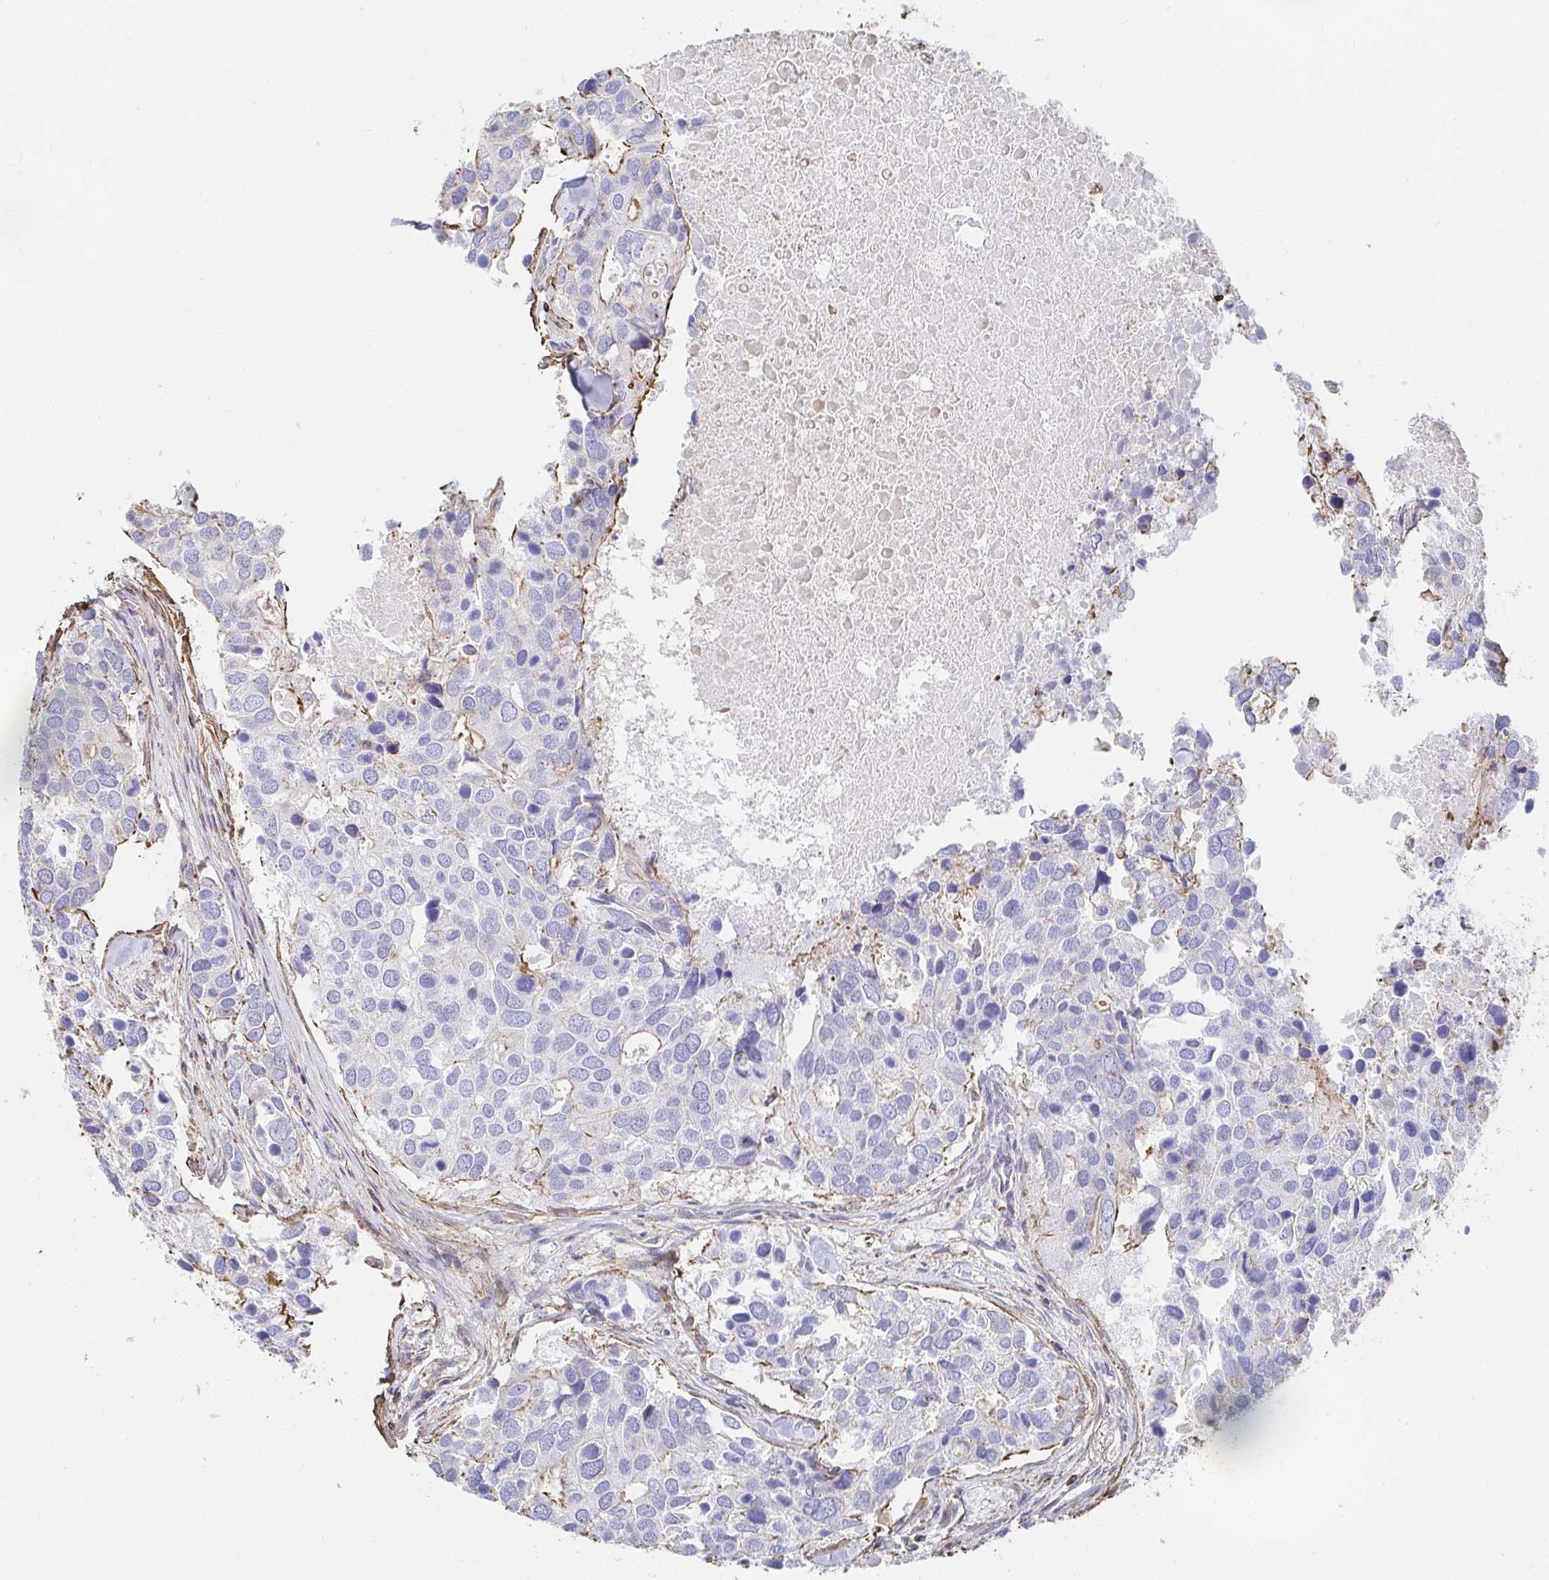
{"staining": {"intensity": "moderate", "quantity": "<25%", "location": "cytoplasmic/membranous"}, "tissue": "breast cancer", "cell_type": "Tumor cells", "image_type": "cancer", "snomed": [{"axis": "morphology", "description": "Duct carcinoma"}, {"axis": "topography", "description": "Breast"}], "caption": "A micrograph of intraductal carcinoma (breast) stained for a protein demonstrates moderate cytoplasmic/membranous brown staining in tumor cells. (Stains: DAB in brown, nuclei in blue, Microscopy: brightfield microscopy at high magnification).", "gene": "PTPN14", "patient": {"sex": "female", "age": 83}}